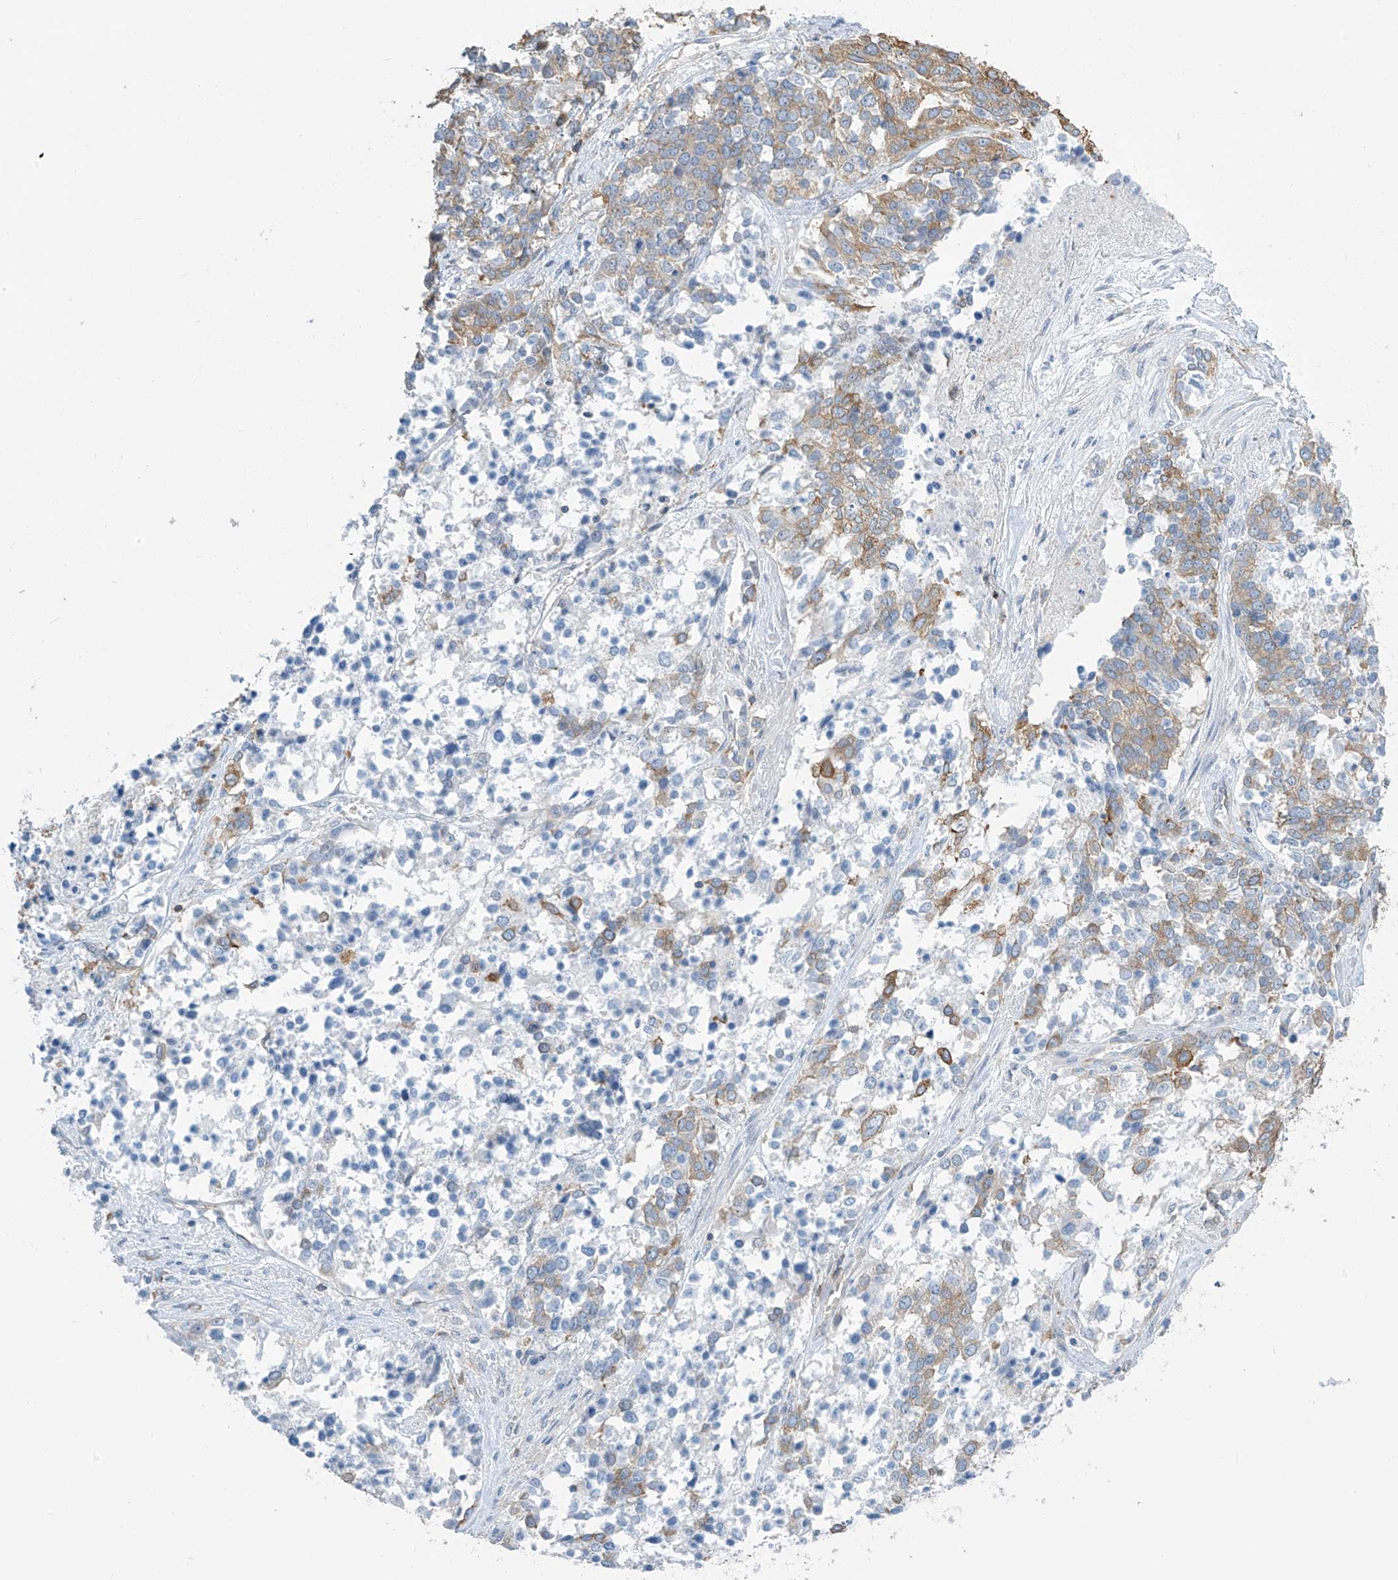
{"staining": {"intensity": "weak", "quantity": "25%-75%", "location": "cytoplasmic/membranous"}, "tissue": "ovarian cancer", "cell_type": "Tumor cells", "image_type": "cancer", "snomed": [{"axis": "morphology", "description": "Cystadenocarcinoma, serous, NOS"}, {"axis": "topography", "description": "Ovary"}], "caption": "Approximately 25%-75% of tumor cells in human ovarian cancer (serous cystadenocarcinoma) show weak cytoplasmic/membranous protein expression as visualized by brown immunohistochemical staining.", "gene": "ZNF846", "patient": {"sex": "female", "age": 44}}